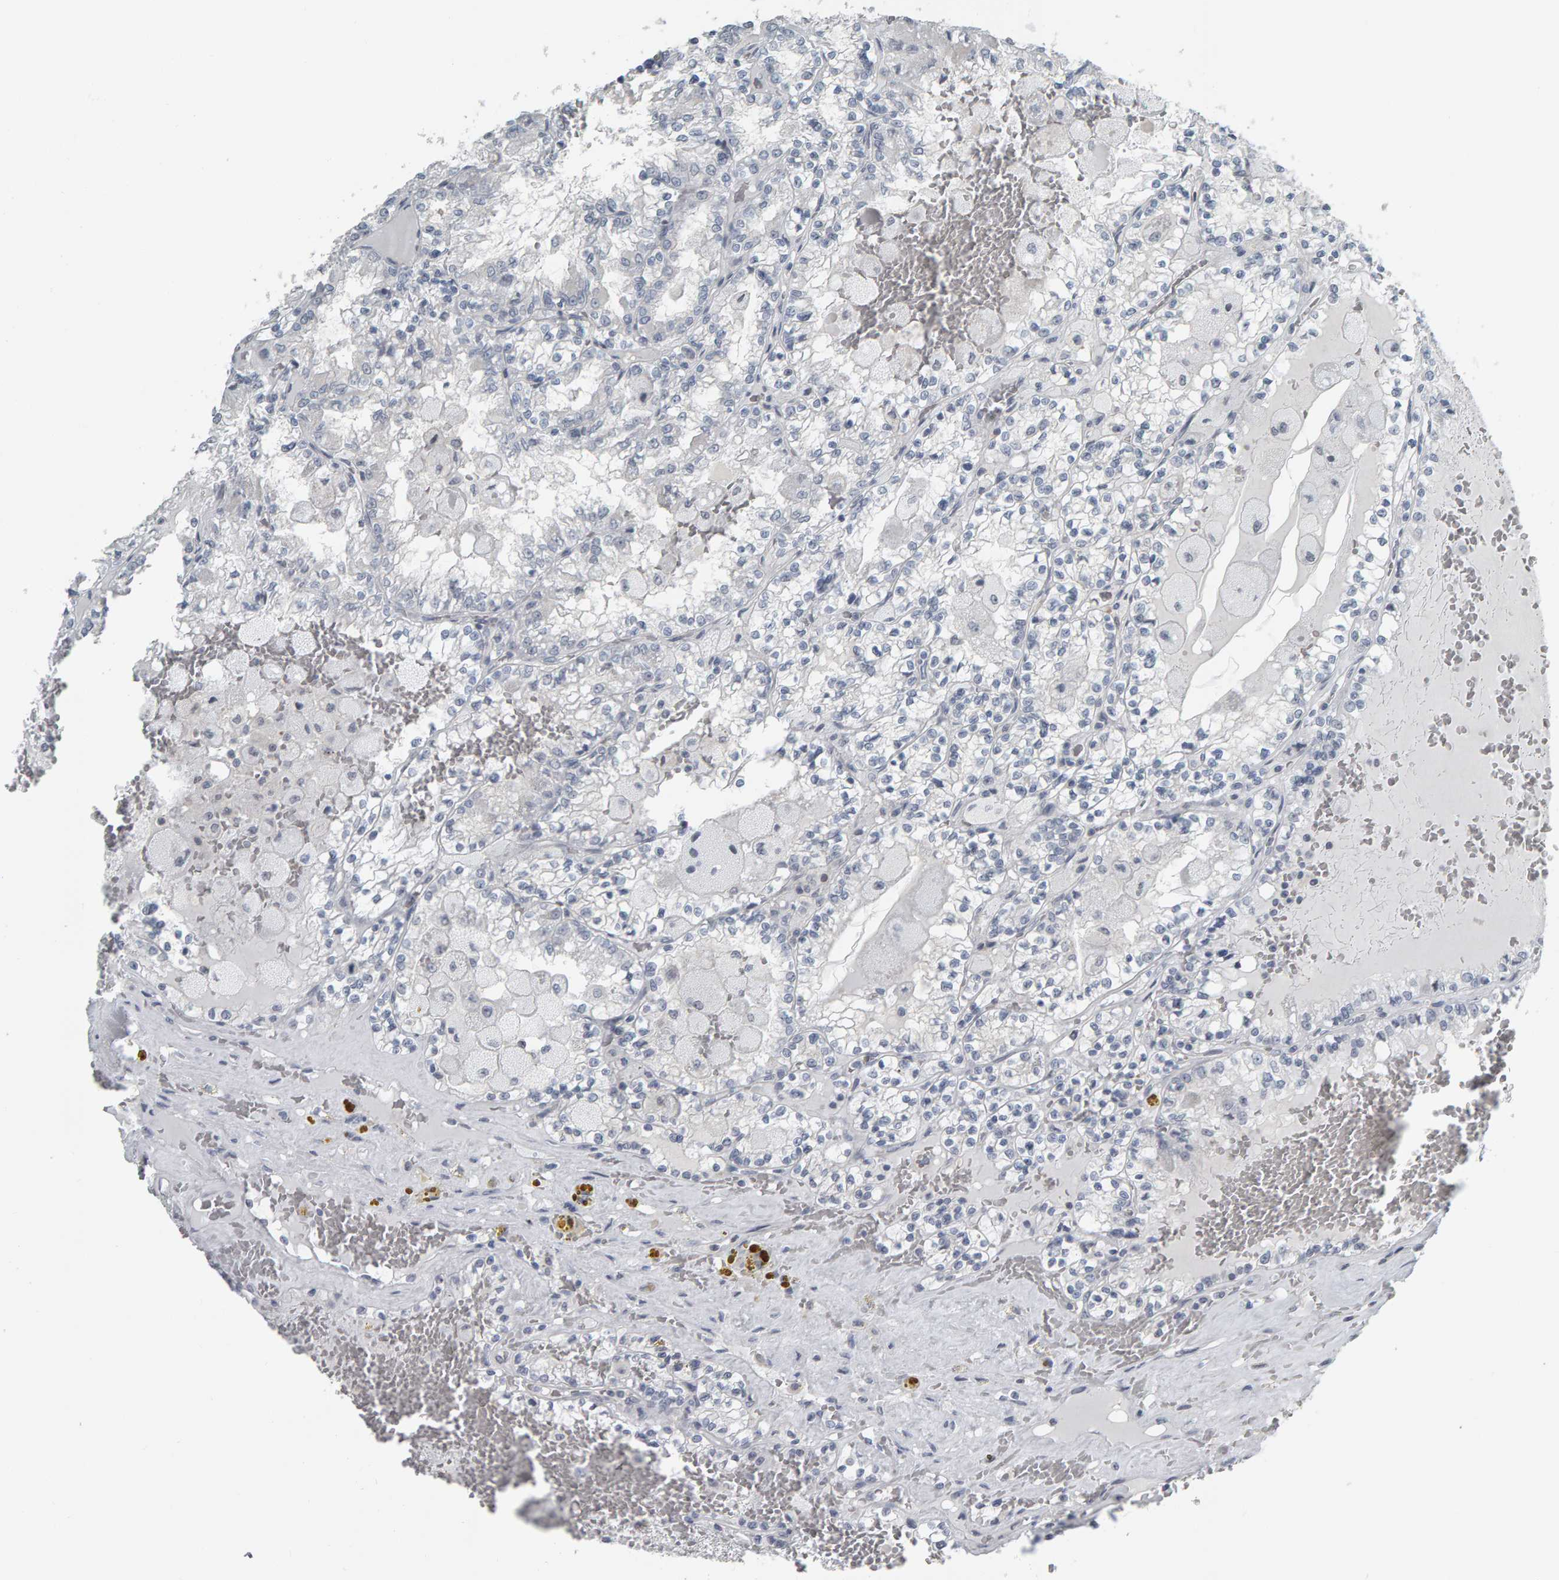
{"staining": {"intensity": "negative", "quantity": "none", "location": "none"}, "tissue": "renal cancer", "cell_type": "Tumor cells", "image_type": "cancer", "snomed": [{"axis": "morphology", "description": "Adenocarcinoma, NOS"}, {"axis": "topography", "description": "Kidney"}], "caption": "An immunohistochemistry micrograph of renal cancer (adenocarcinoma) is shown. There is no staining in tumor cells of renal cancer (adenocarcinoma).", "gene": "PYY", "patient": {"sex": "female", "age": 56}}